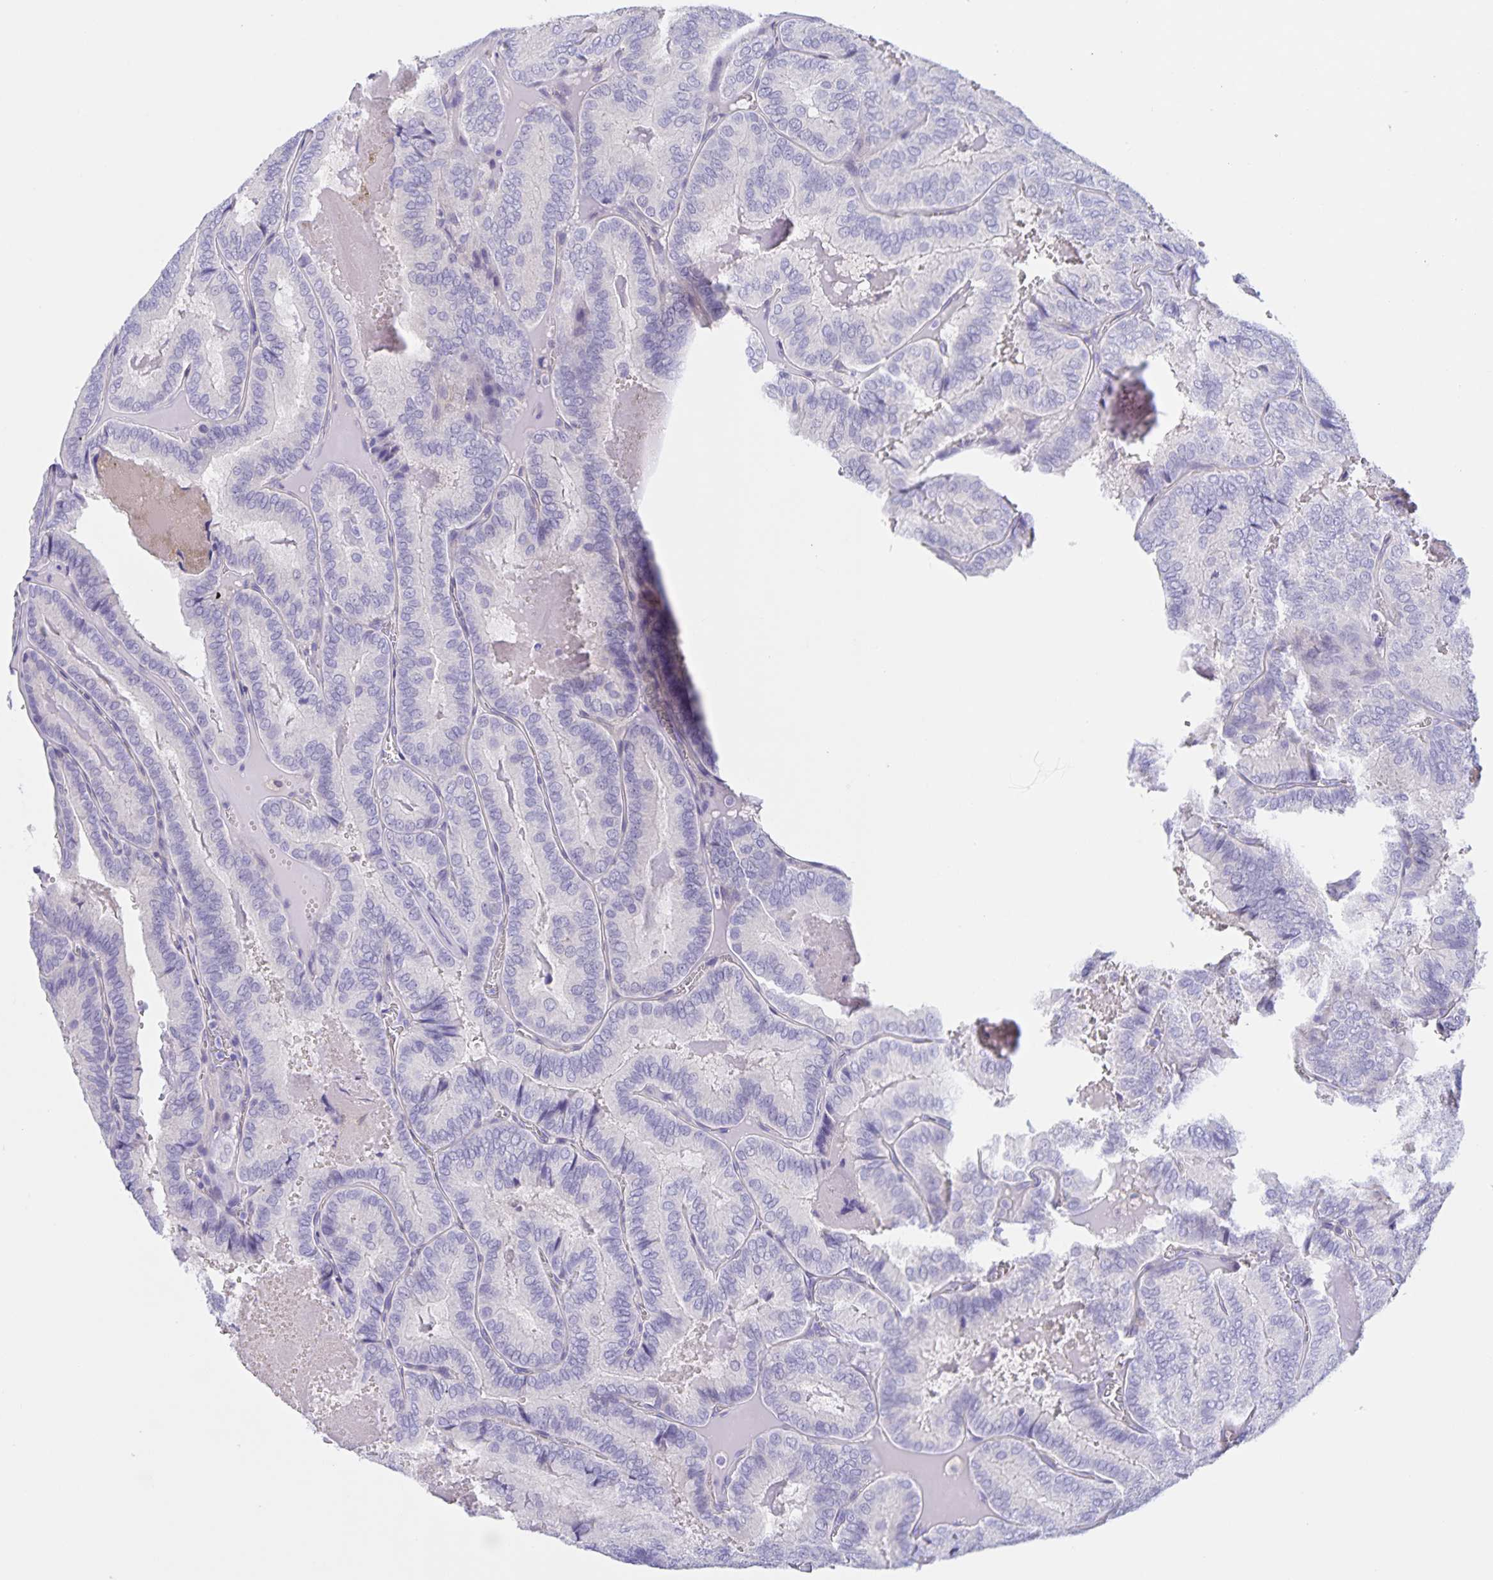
{"staining": {"intensity": "negative", "quantity": "none", "location": "none"}, "tissue": "thyroid cancer", "cell_type": "Tumor cells", "image_type": "cancer", "snomed": [{"axis": "morphology", "description": "Papillary adenocarcinoma, NOS"}, {"axis": "topography", "description": "Thyroid gland"}], "caption": "Immunohistochemistry of papillary adenocarcinoma (thyroid) demonstrates no positivity in tumor cells. The staining was performed using DAB to visualize the protein expression in brown, while the nuclei were stained in blue with hematoxylin (Magnification: 20x).", "gene": "DMGDH", "patient": {"sex": "female", "age": 75}}